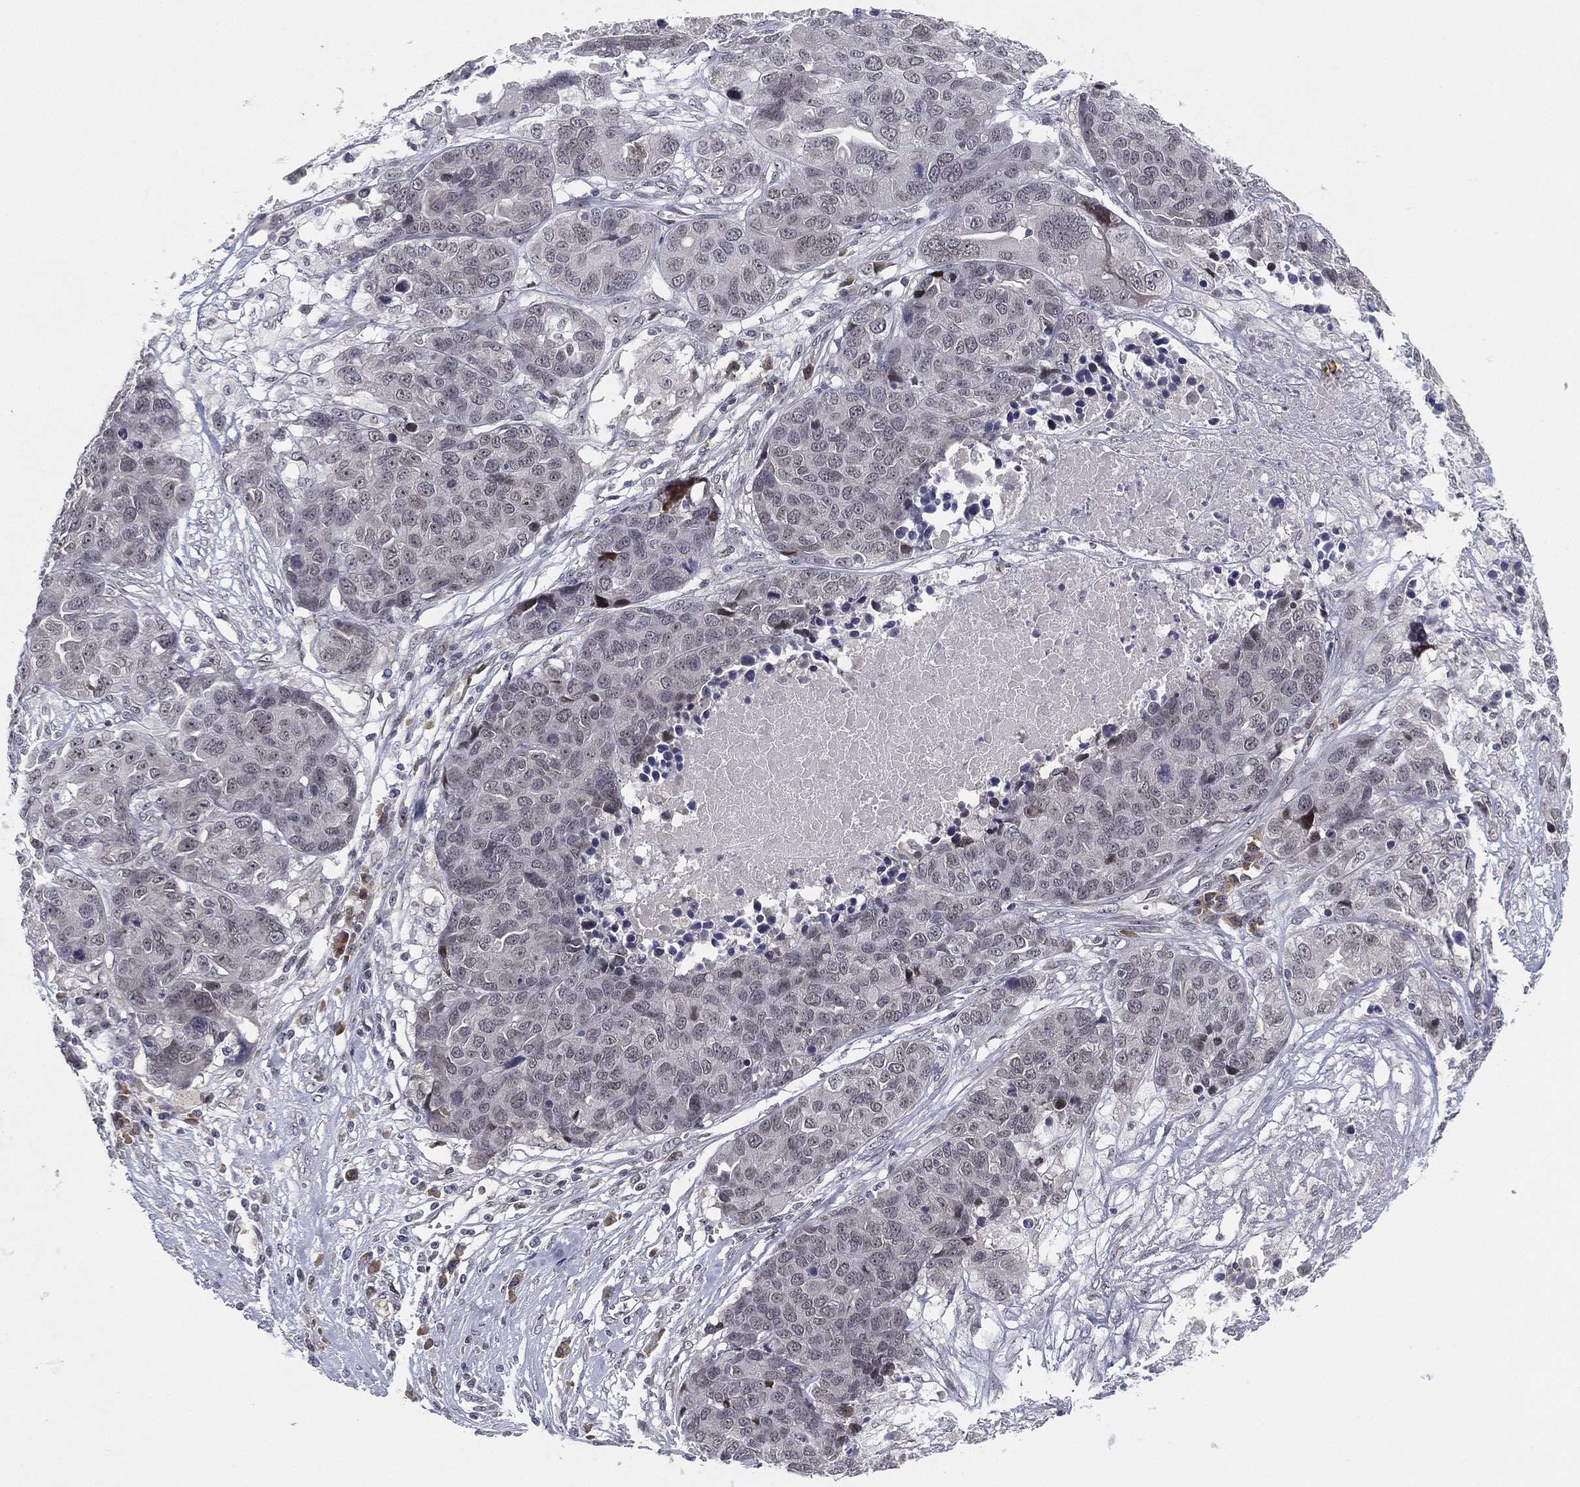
{"staining": {"intensity": "negative", "quantity": "none", "location": "none"}, "tissue": "ovarian cancer", "cell_type": "Tumor cells", "image_type": "cancer", "snomed": [{"axis": "morphology", "description": "Cystadenocarcinoma, serous, NOS"}, {"axis": "topography", "description": "Ovary"}], "caption": "IHC of human ovarian serous cystadenocarcinoma shows no positivity in tumor cells. (DAB (3,3'-diaminobenzidine) immunohistochemistry visualized using brightfield microscopy, high magnification).", "gene": "MS4A8", "patient": {"sex": "female", "age": 87}}